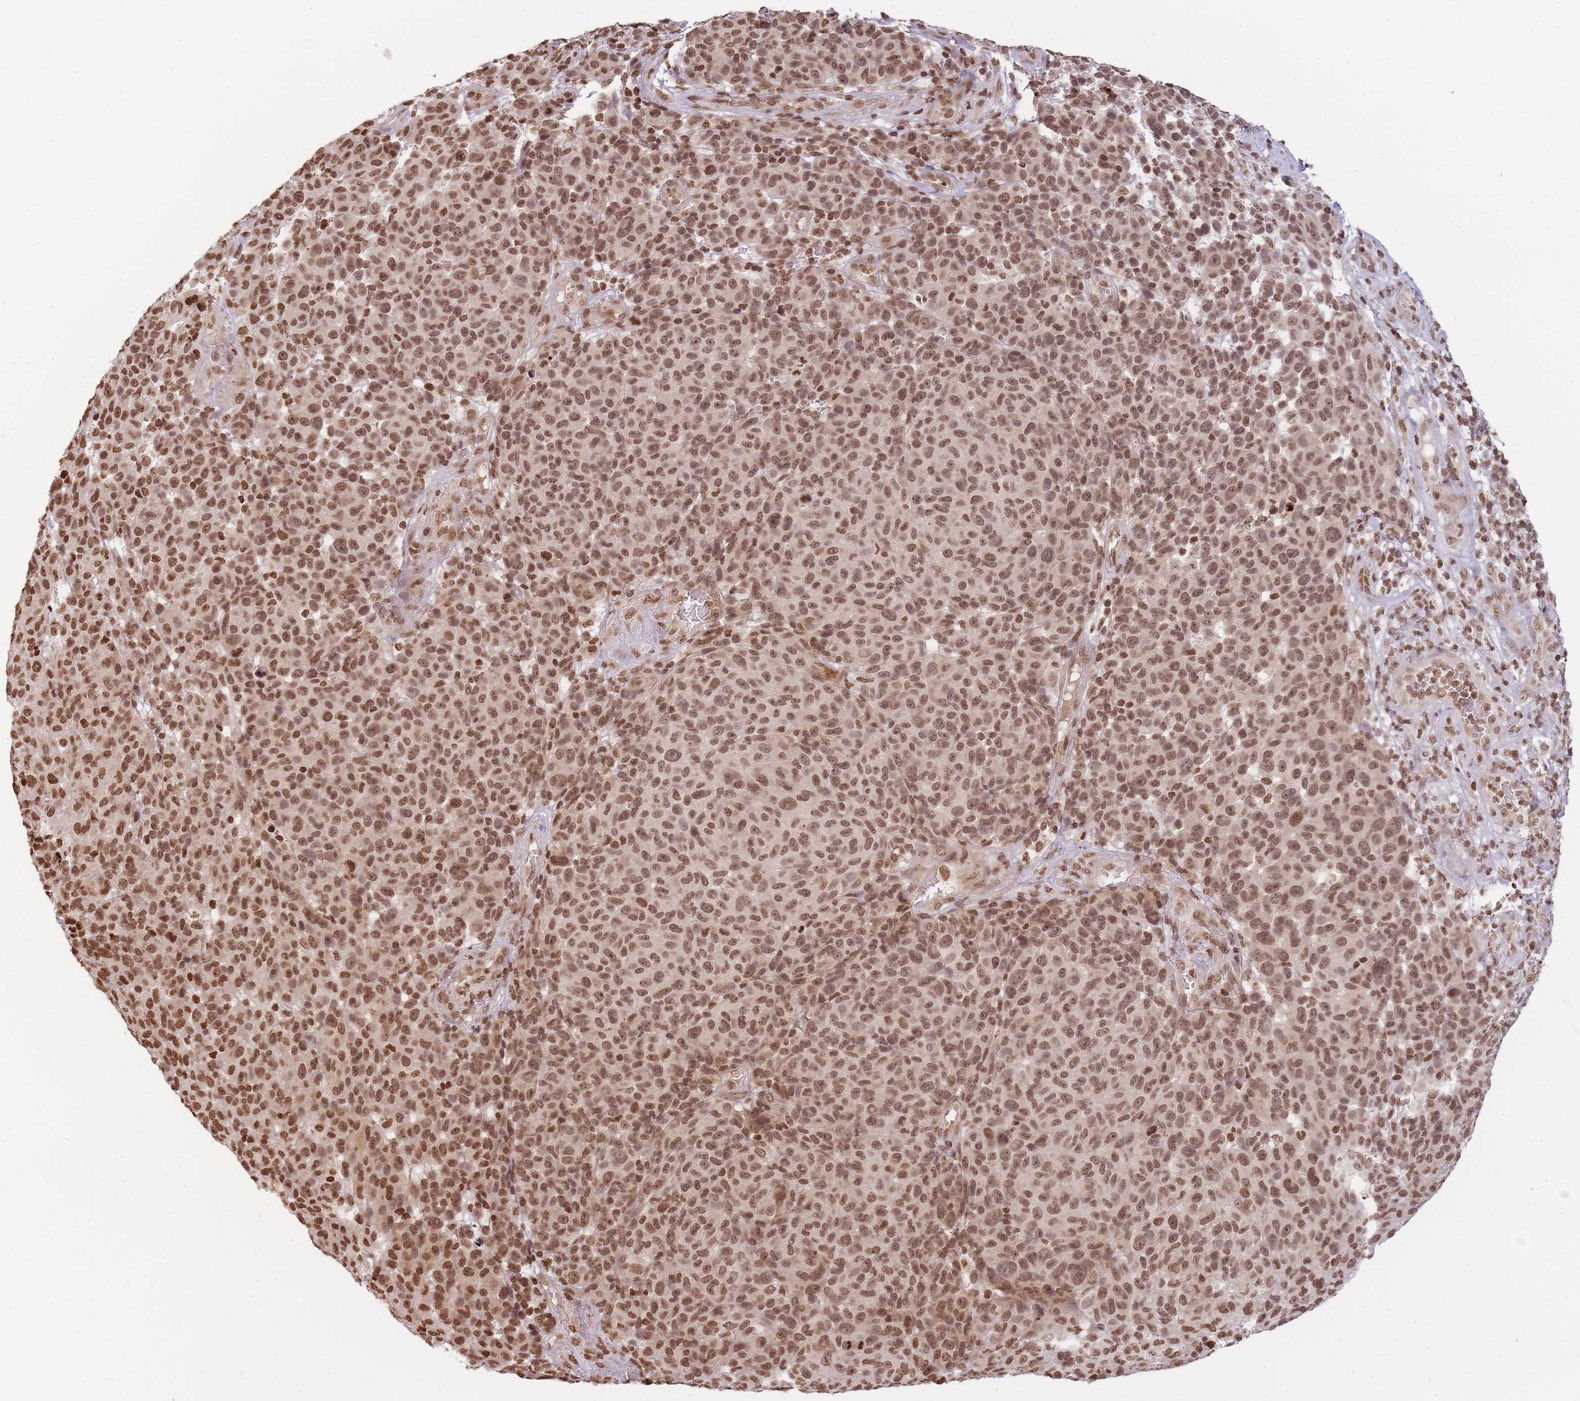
{"staining": {"intensity": "moderate", "quantity": ">75%", "location": "nuclear"}, "tissue": "melanoma", "cell_type": "Tumor cells", "image_type": "cancer", "snomed": [{"axis": "morphology", "description": "Malignant melanoma, NOS"}, {"axis": "topography", "description": "Skin"}], "caption": "Immunohistochemical staining of human malignant melanoma displays moderate nuclear protein expression in about >75% of tumor cells.", "gene": "WWTR1", "patient": {"sex": "male", "age": 49}}